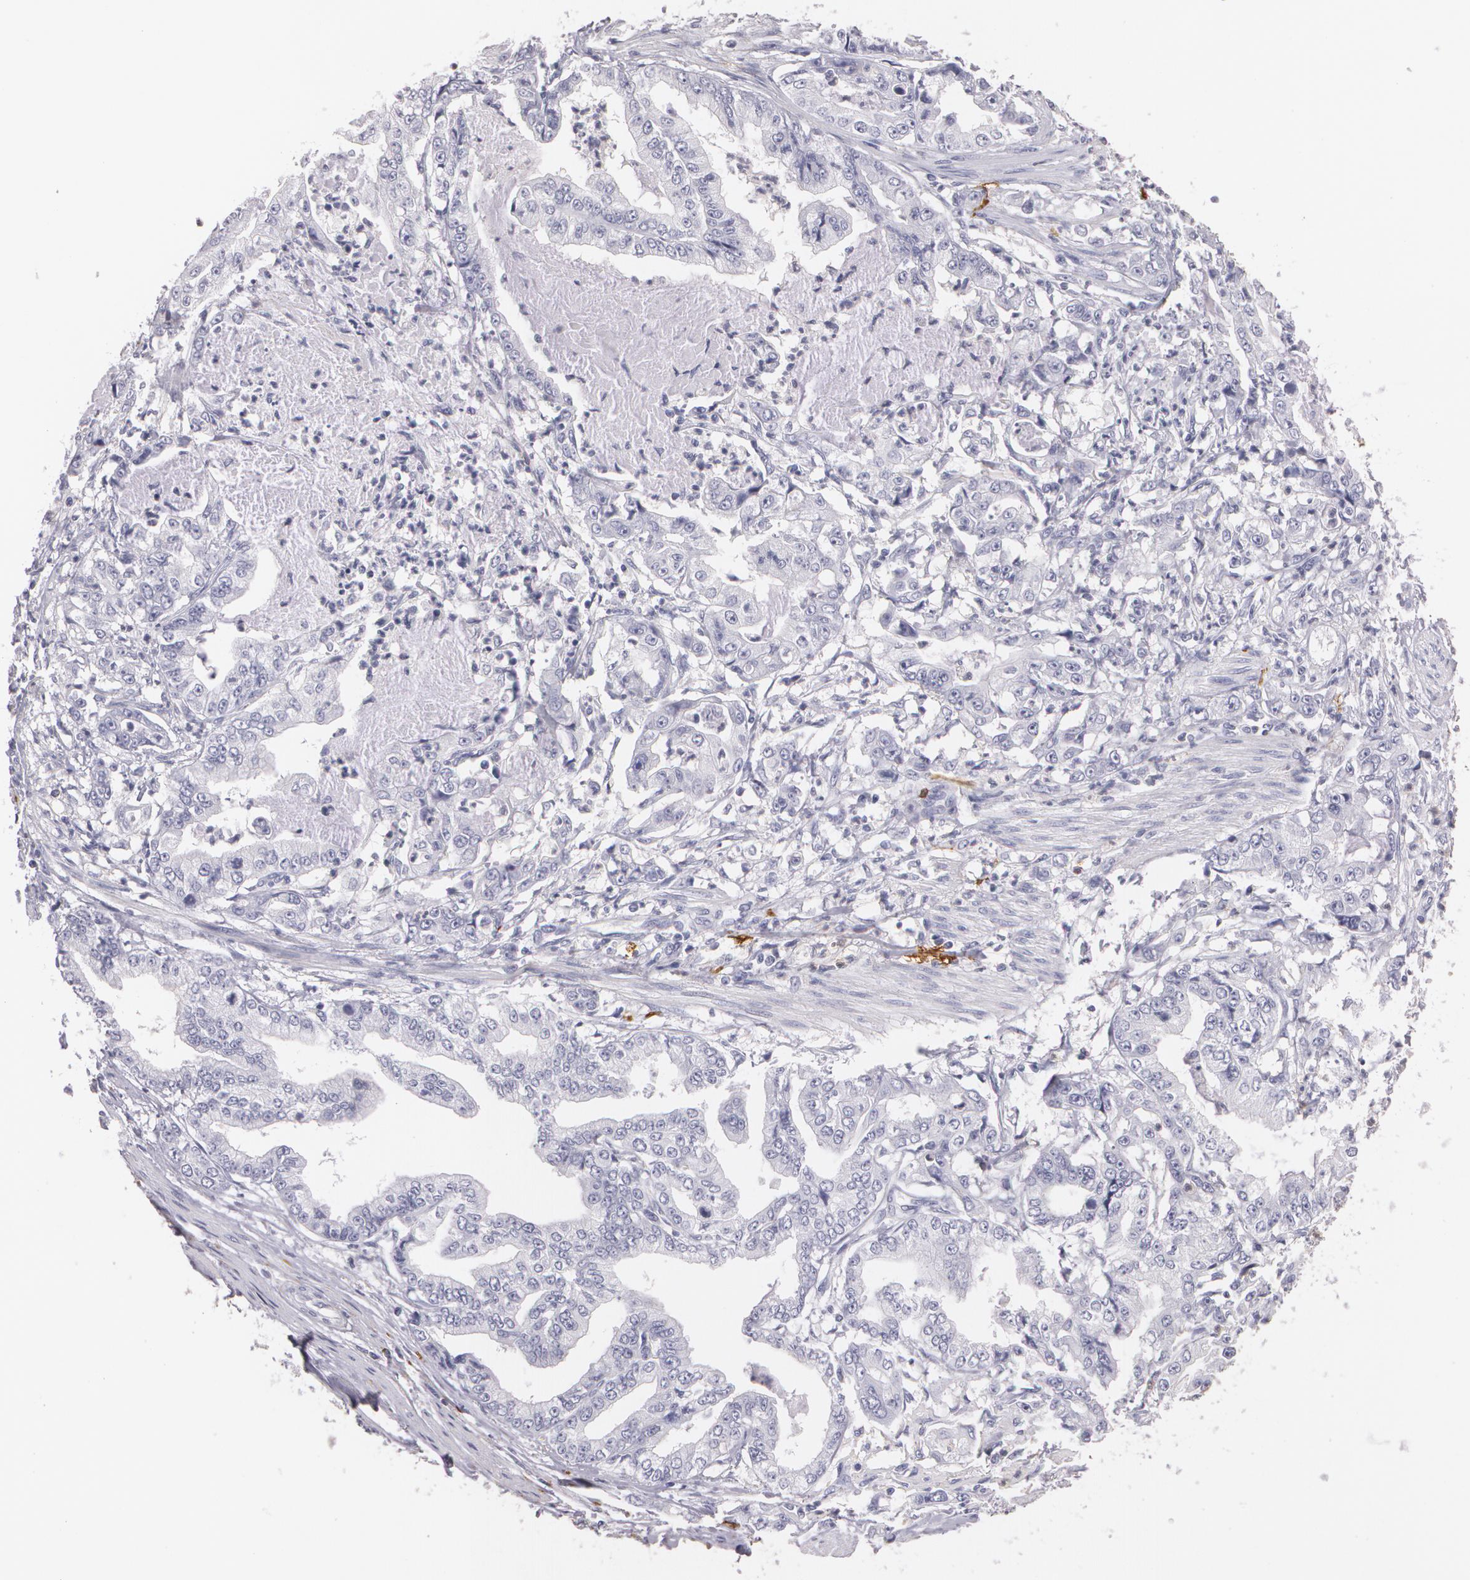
{"staining": {"intensity": "negative", "quantity": "none", "location": "none"}, "tissue": "stomach cancer", "cell_type": "Tumor cells", "image_type": "cancer", "snomed": [{"axis": "morphology", "description": "Adenocarcinoma, NOS"}, {"axis": "topography", "description": "Pancreas"}, {"axis": "topography", "description": "Stomach, upper"}], "caption": "The histopathology image reveals no significant positivity in tumor cells of stomach cancer (adenocarcinoma).", "gene": "NGFR", "patient": {"sex": "male", "age": 77}}